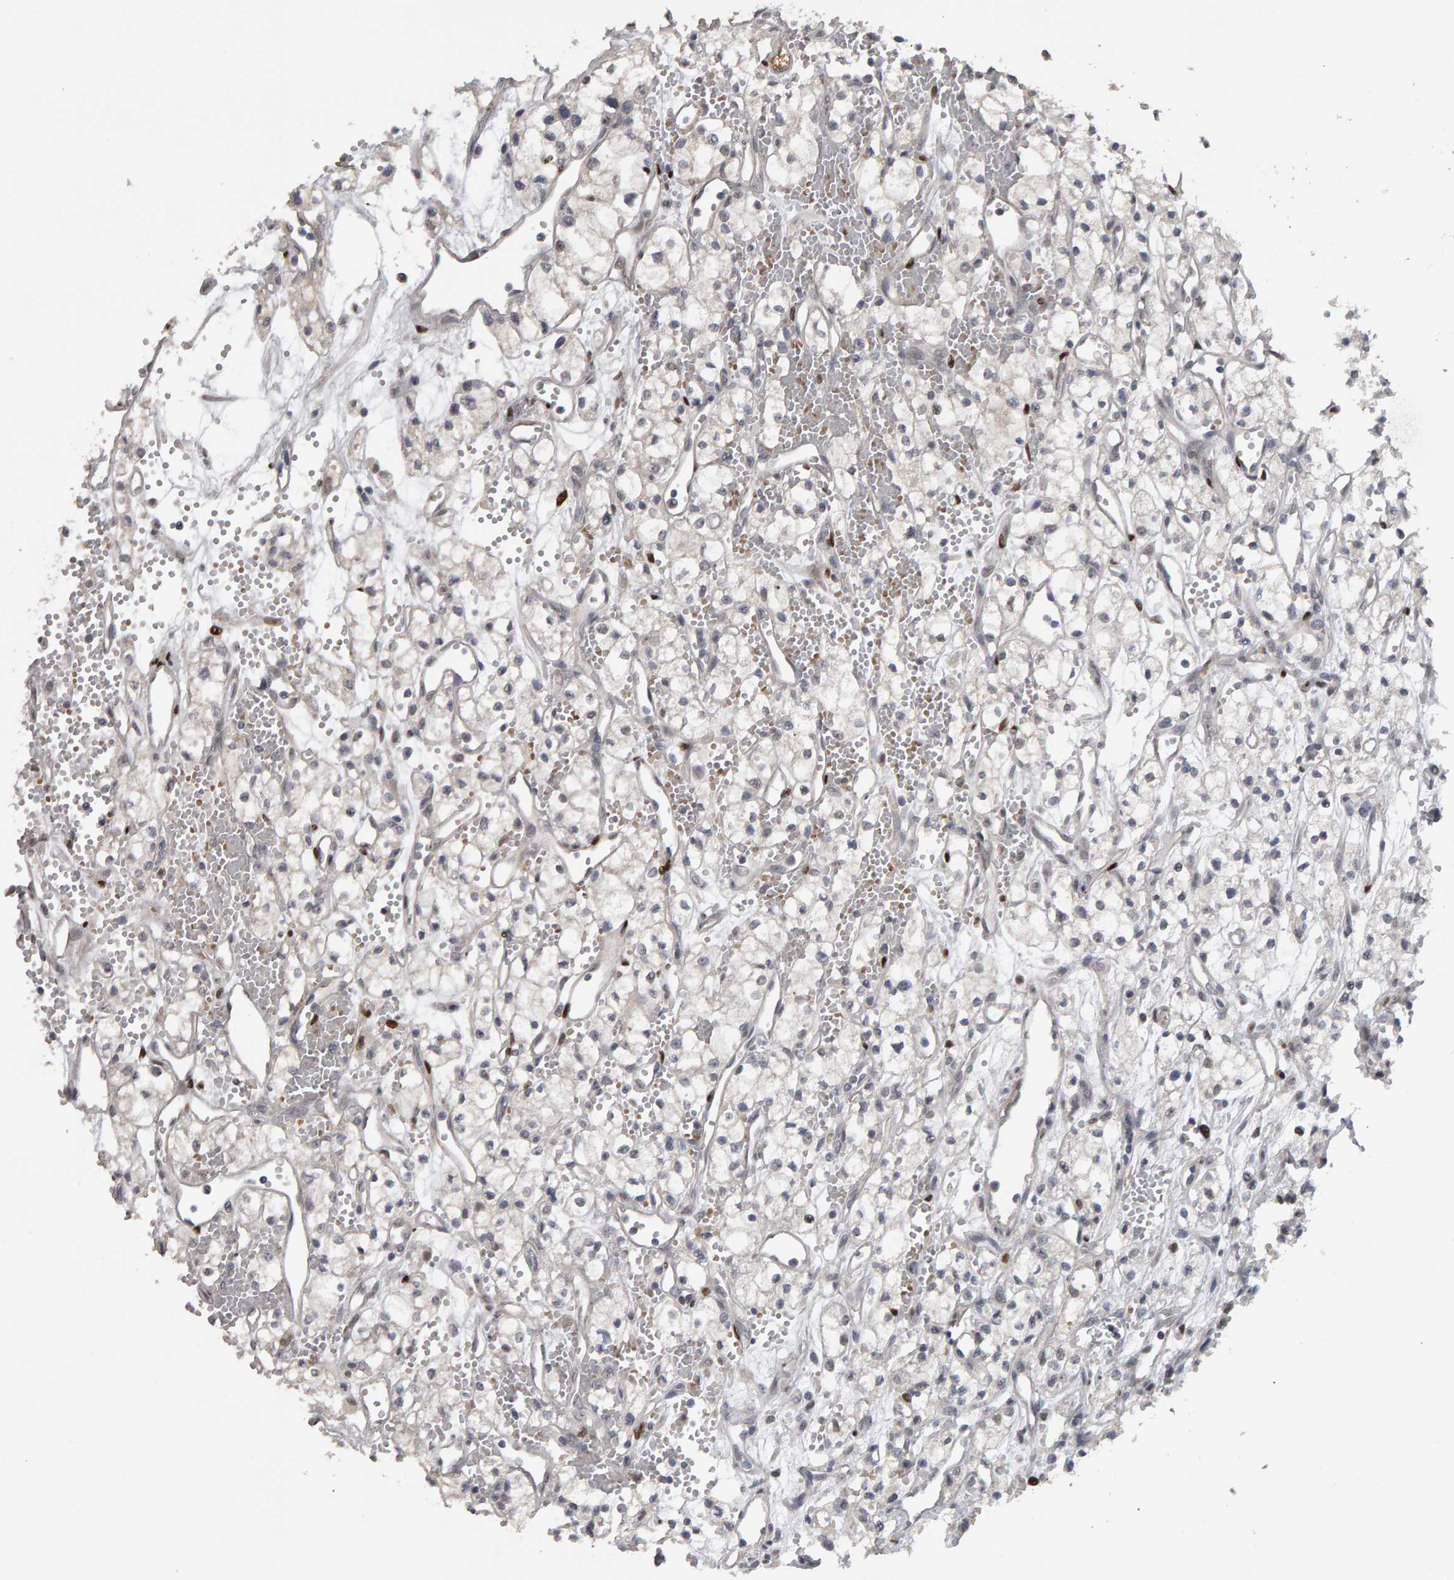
{"staining": {"intensity": "negative", "quantity": "none", "location": "none"}, "tissue": "renal cancer", "cell_type": "Tumor cells", "image_type": "cancer", "snomed": [{"axis": "morphology", "description": "Adenocarcinoma, NOS"}, {"axis": "topography", "description": "Kidney"}], "caption": "A micrograph of adenocarcinoma (renal) stained for a protein demonstrates no brown staining in tumor cells. (Stains: DAB IHC with hematoxylin counter stain, Microscopy: brightfield microscopy at high magnification).", "gene": "IPO8", "patient": {"sex": "male", "age": 59}}